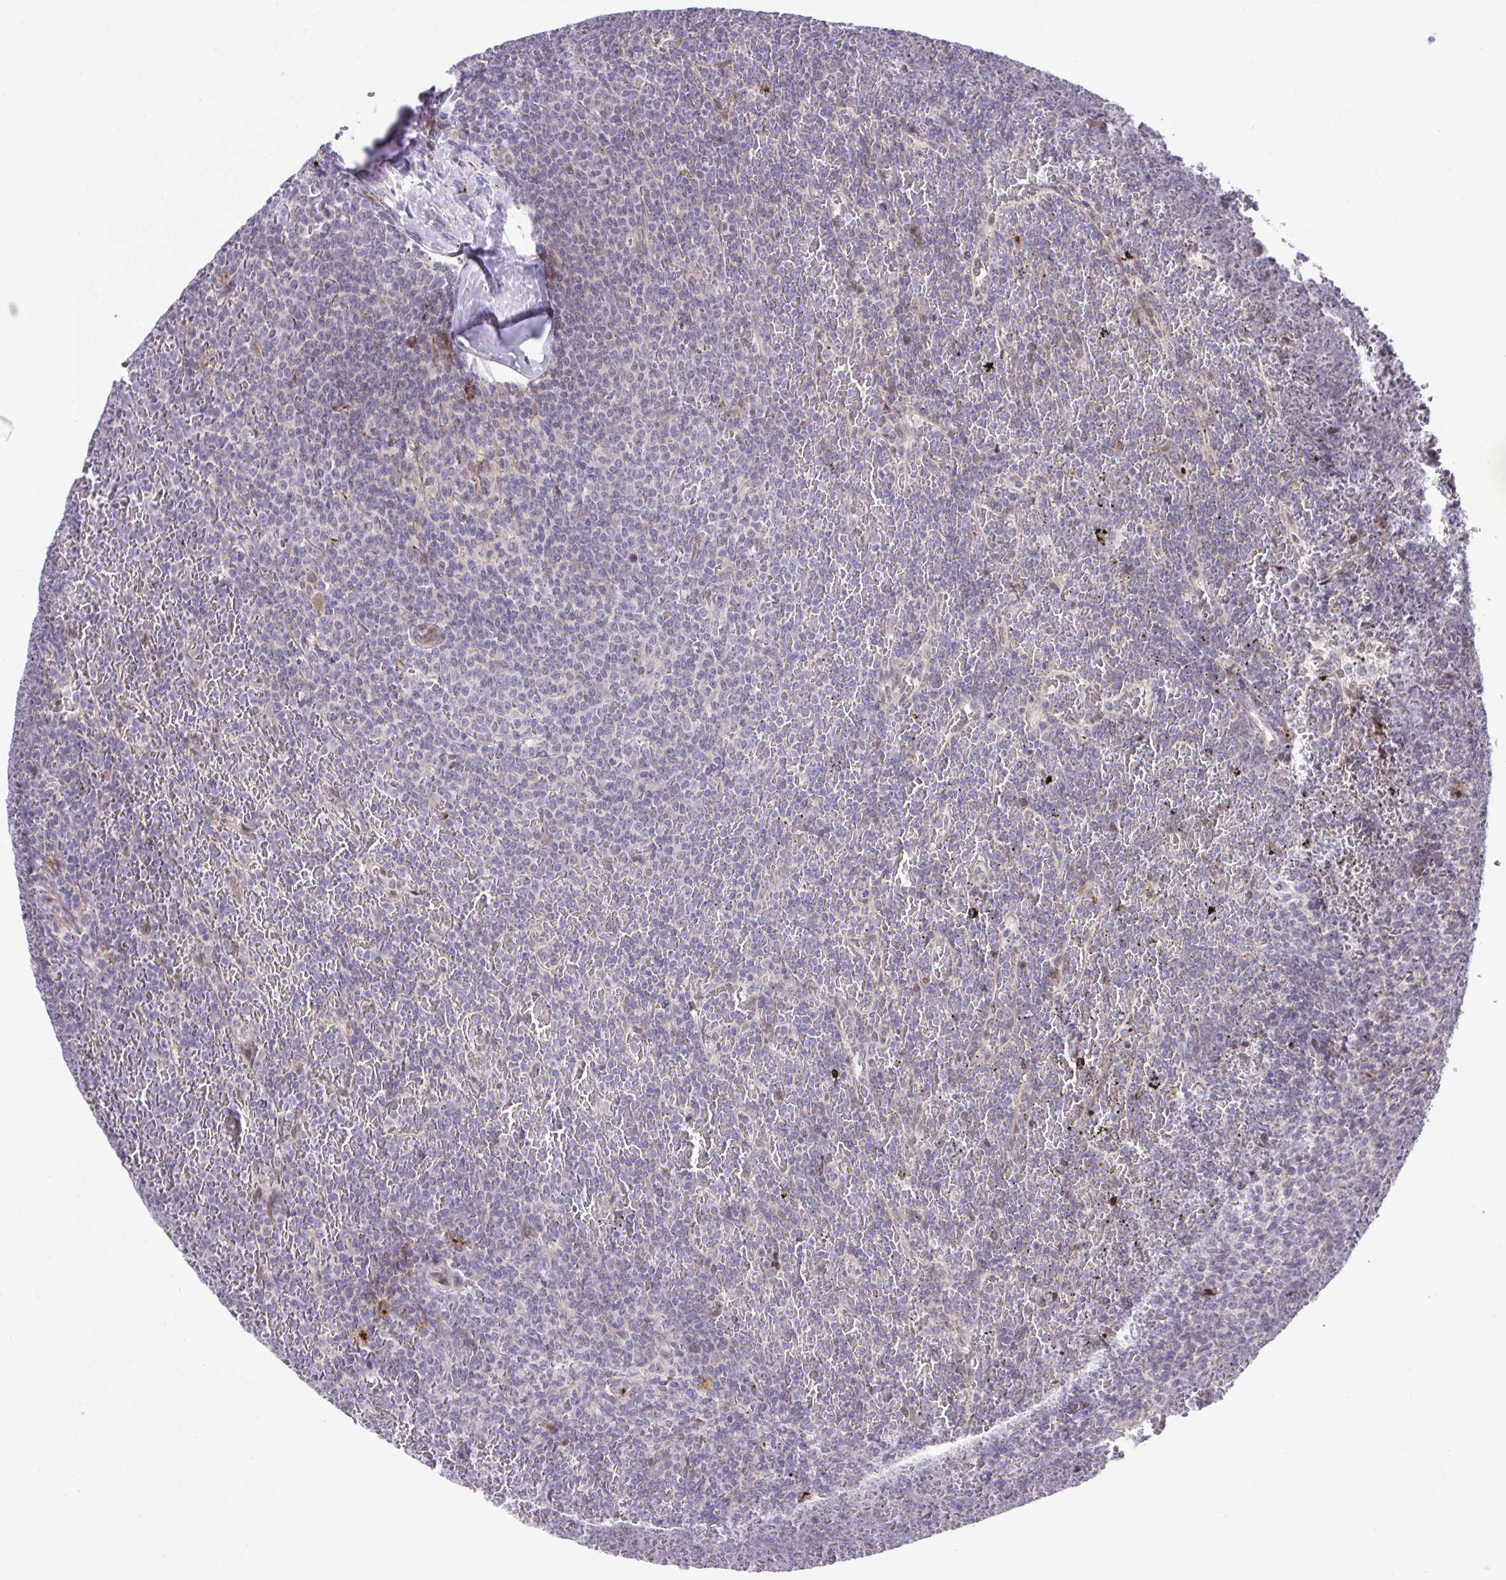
{"staining": {"intensity": "negative", "quantity": "none", "location": "none"}, "tissue": "lymphoma", "cell_type": "Tumor cells", "image_type": "cancer", "snomed": [{"axis": "morphology", "description": "Malignant lymphoma, non-Hodgkin's type, Low grade"}, {"axis": "topography", "description": "Spleen"}], "caption": "Immunohistochemistry (IHC) of lymphoma shows no expression in tumor cells.", "gene": "ERG", "patient": {"sex": "female", "age": 77}}